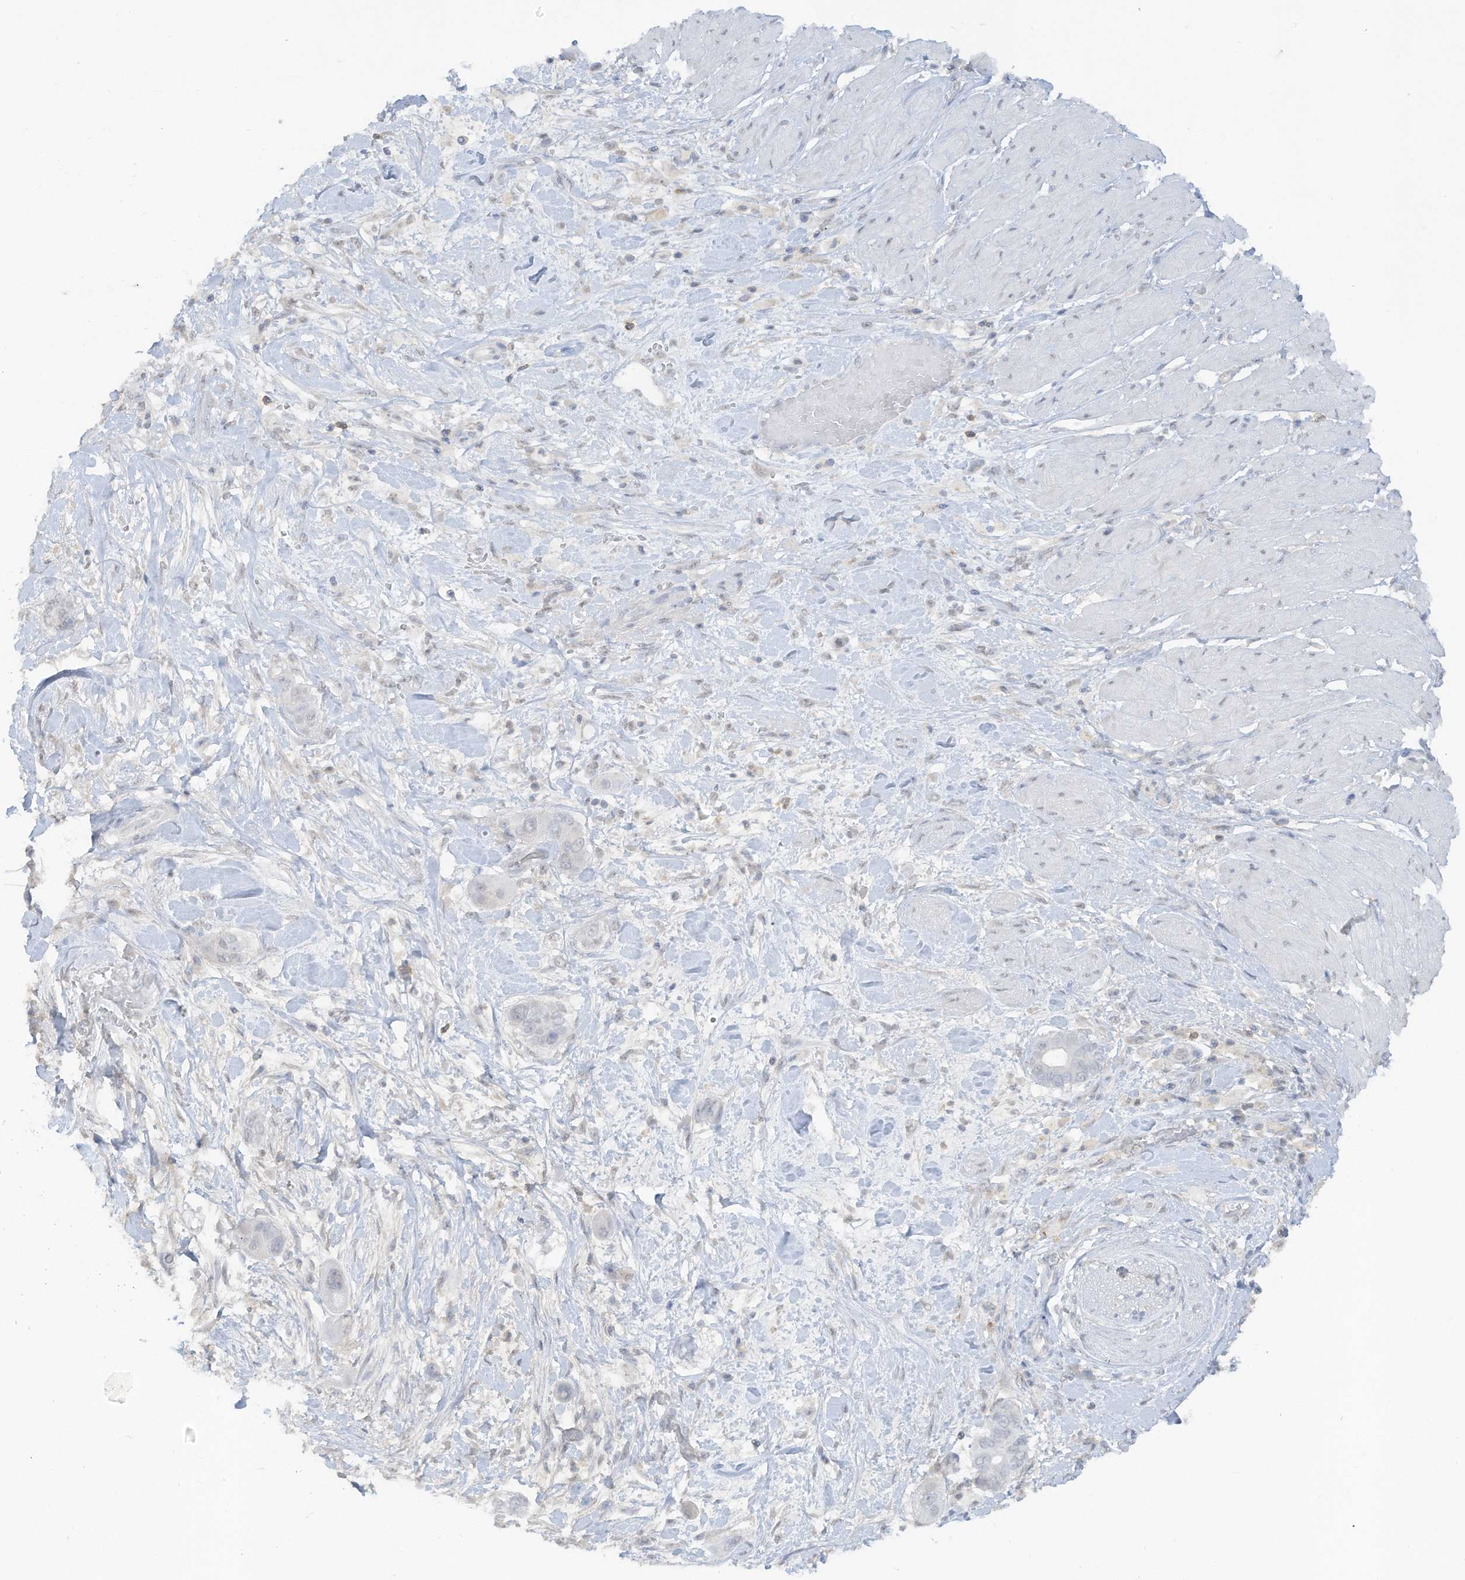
{"staining": {"intensity": "negative", "quantity": "none", "location": "none"}, "tissue": "pancreatic cancer", "cell_type": "Tumor cells", "image_type": "cancer", "snomed": [{"axis": "morphology", "description": "Adenocarcinoma, NOS"}, {"axis": "topography", "description": "Pancreas"}], "caption": "This is a photomicrograph of immunohistochemistry staining of pancreatic cancer (adenocarcinoma), which shows no positivity in tumor cells.", "gene": "HAS3", "patient": {"sex": "male", "age": 68}}